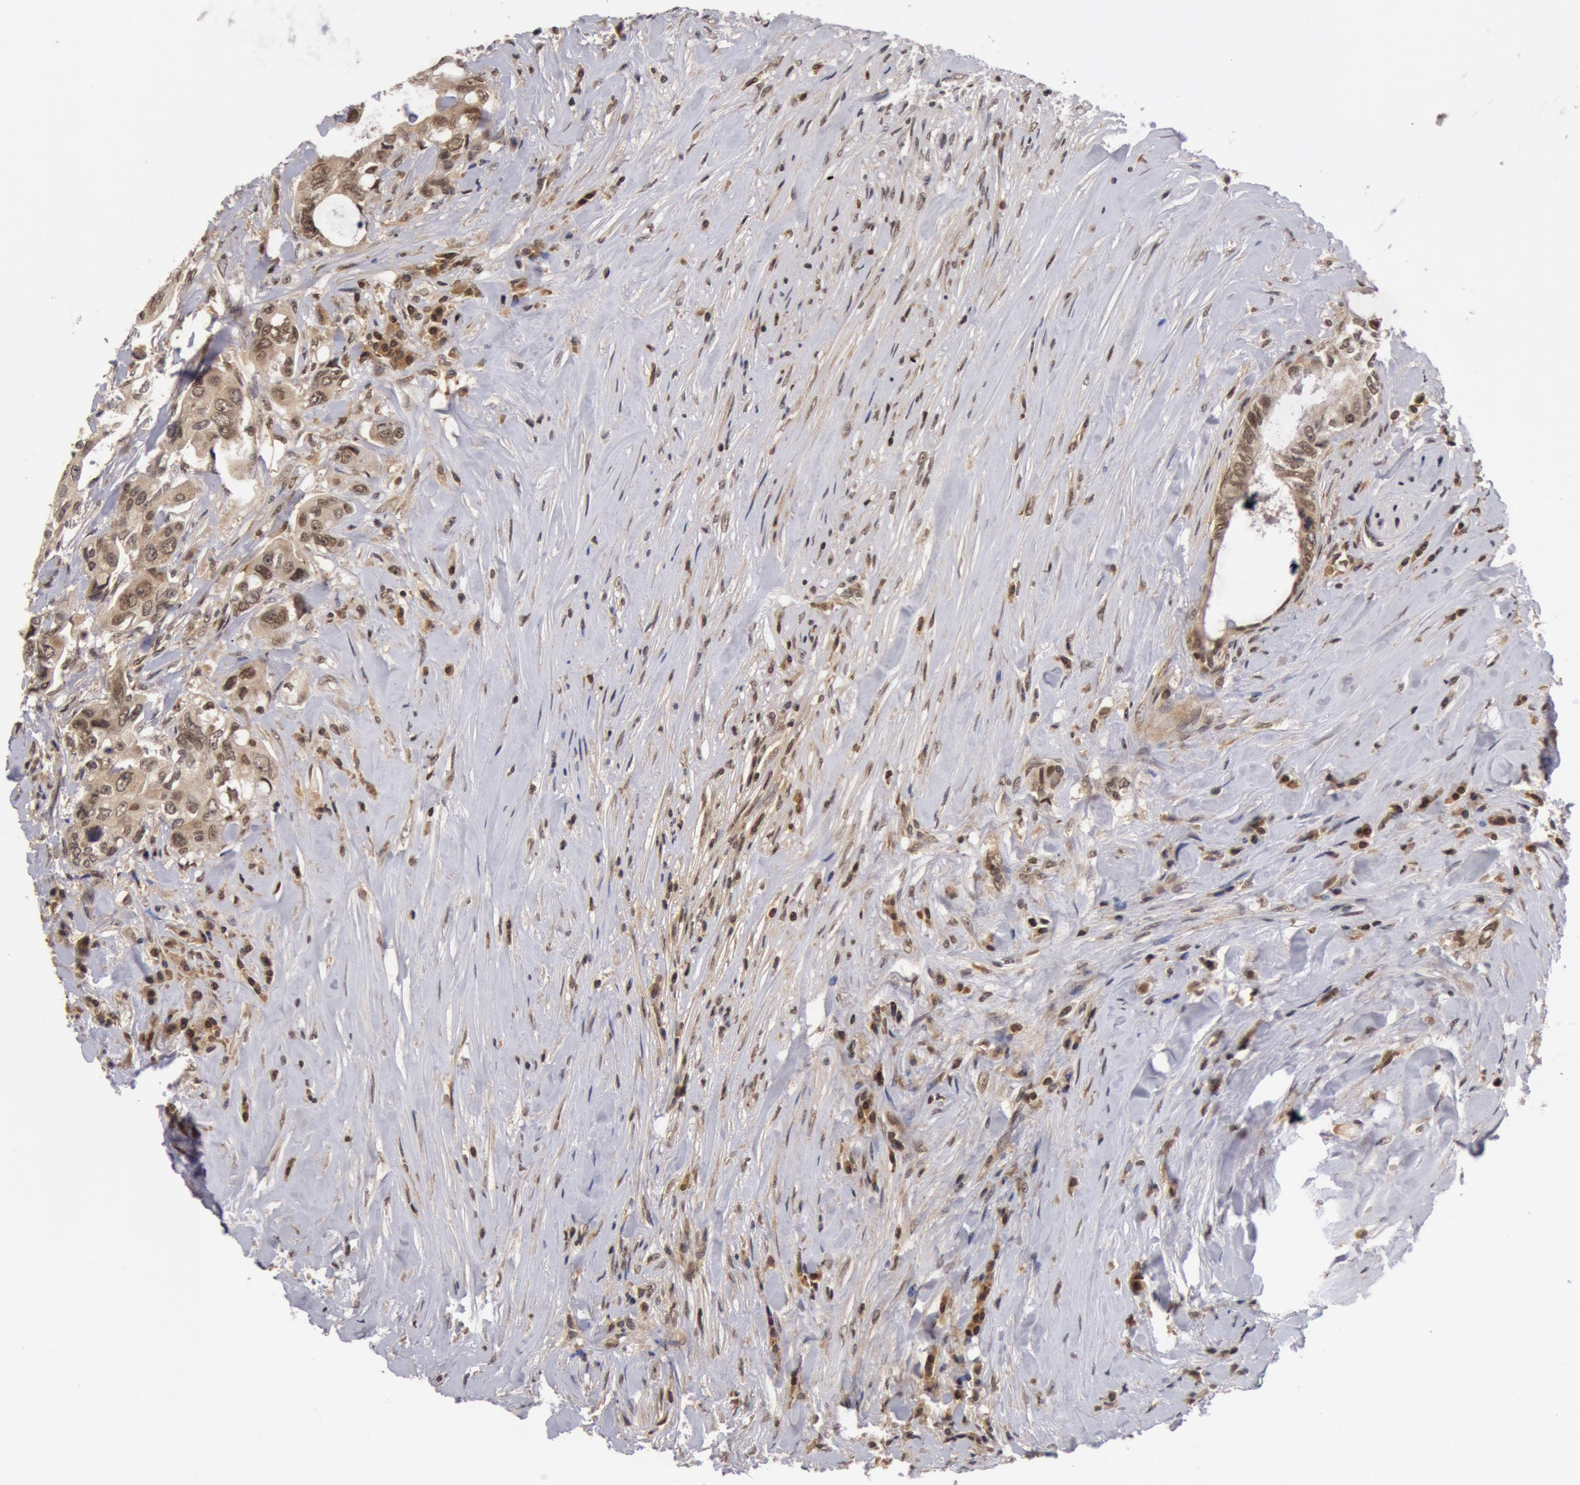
{"staining": {"intensity": "weak", "quantity": ">75%", "location": "nuclear"}, "tissue": "colorectal cancer", "cell_type": "Tumor cells", "image_type": "cancer", "snomed": [{"axis": "morphology", "description": "Adenocarcinoma, NOS"}, {"axis": "topography", "description": "Rectum"}], "caption": "Immunohistochemistry (IHC) photomicrograph of neoplastic tissue: human colorectal cancer stained using immunohistochemistry (IHC) reveals low levels of weak protein expression localized specifically in the nuclear of tumor cells, appearing as a nuclear brown color.", "gene": "ZNF350", "patient": {"sex": "female", "age": 57}}